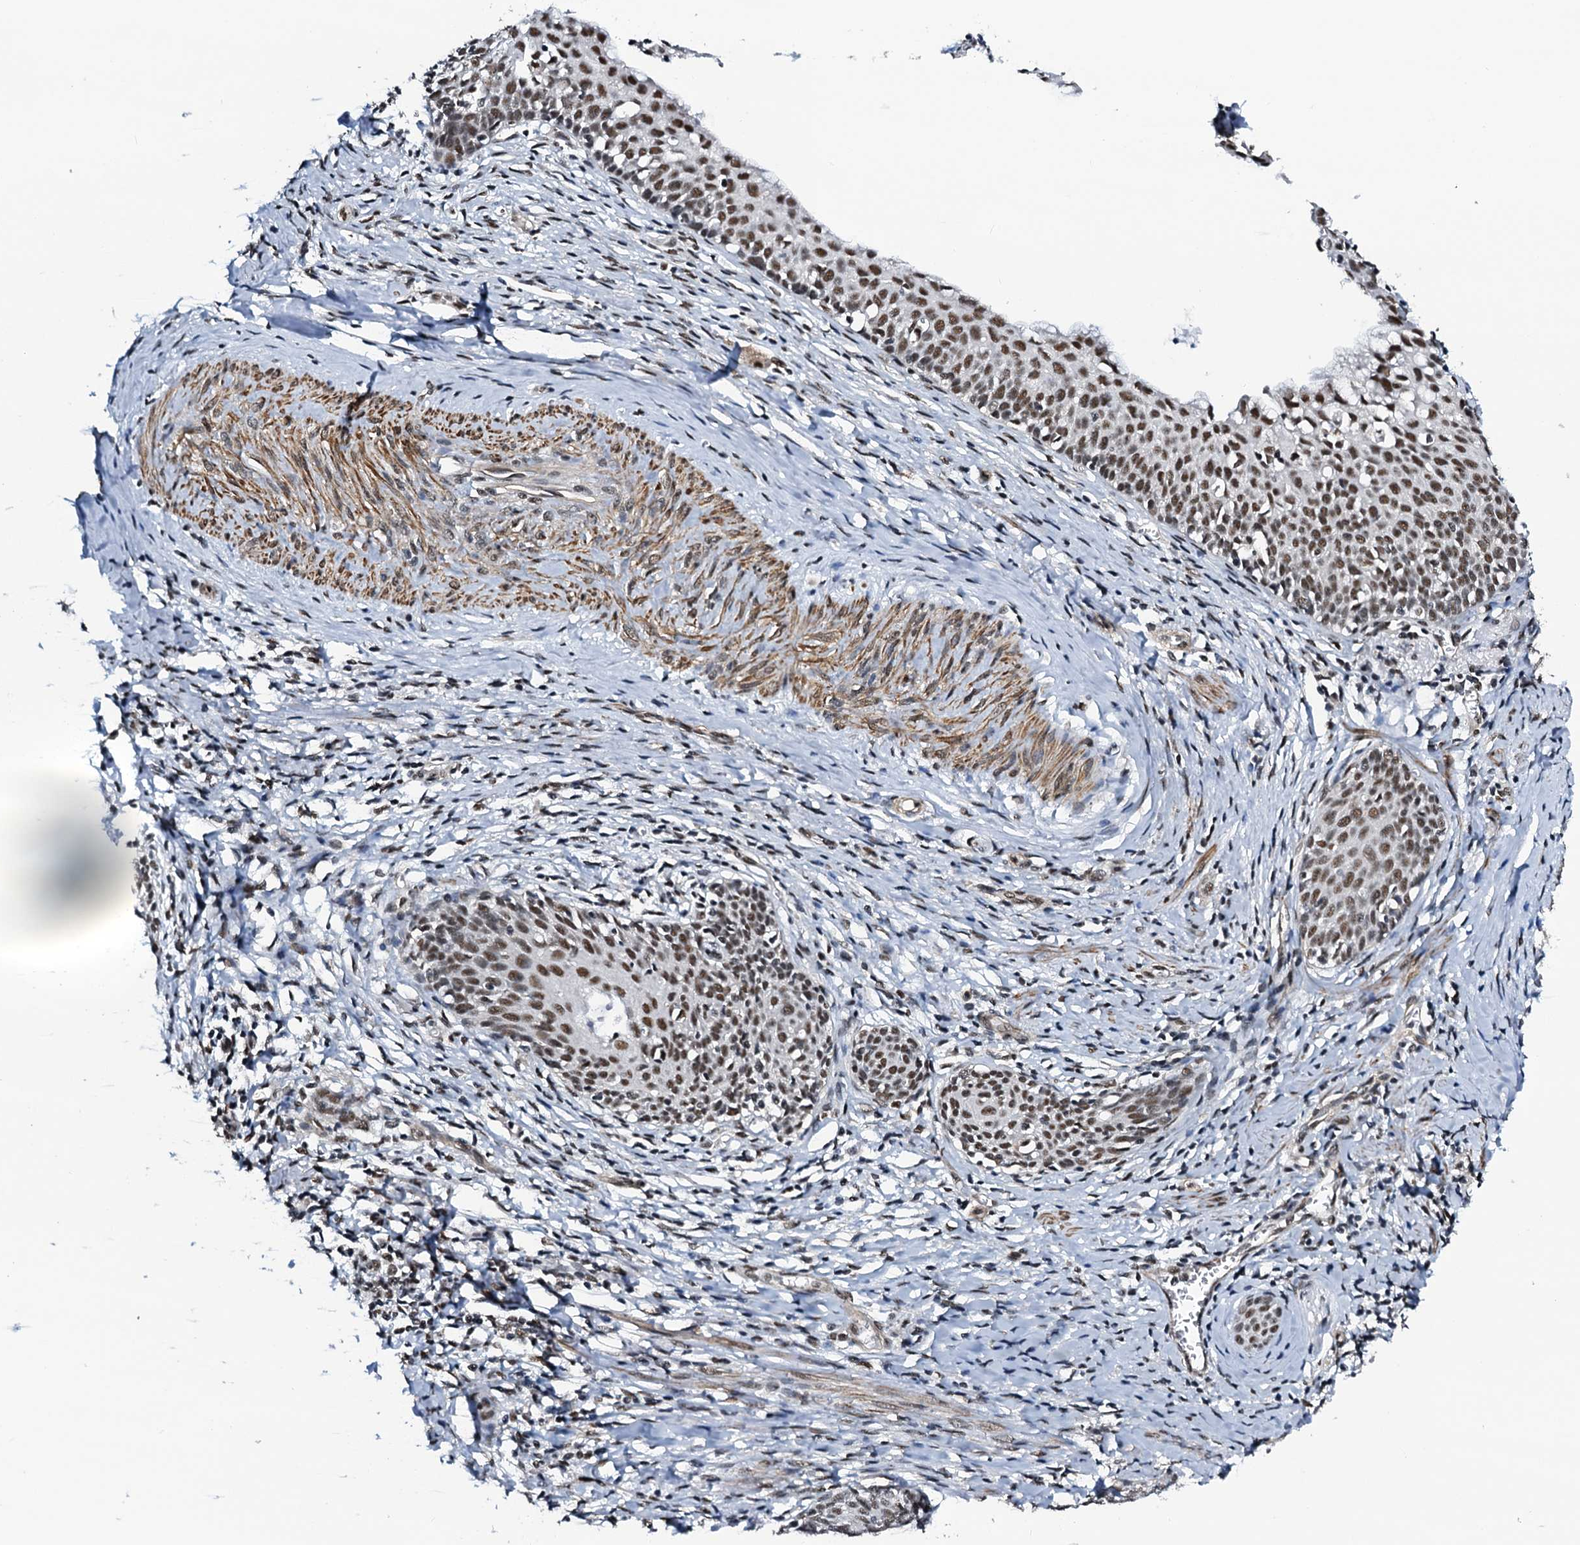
{"staining": {"intensity": "moderate", "quantity": ">75%", "location": "nuclear"}, "tissue": "cervical cancer", "cell_type": "Tumor cells", "image_type": "cancer", "snomed": [{"axis": "morphology", "description": "Squamous cell carcinoma, NOS"}, {"axis": "topography", "description": "Cervix"}], "caption": "Brown immunohistochemical staining in human cervical cancer demonstrates moderate nuclear expression in approximately >75% of tumor cells.", "gene": "CWC15", "patient": {"sex": "female", "age": 52}}